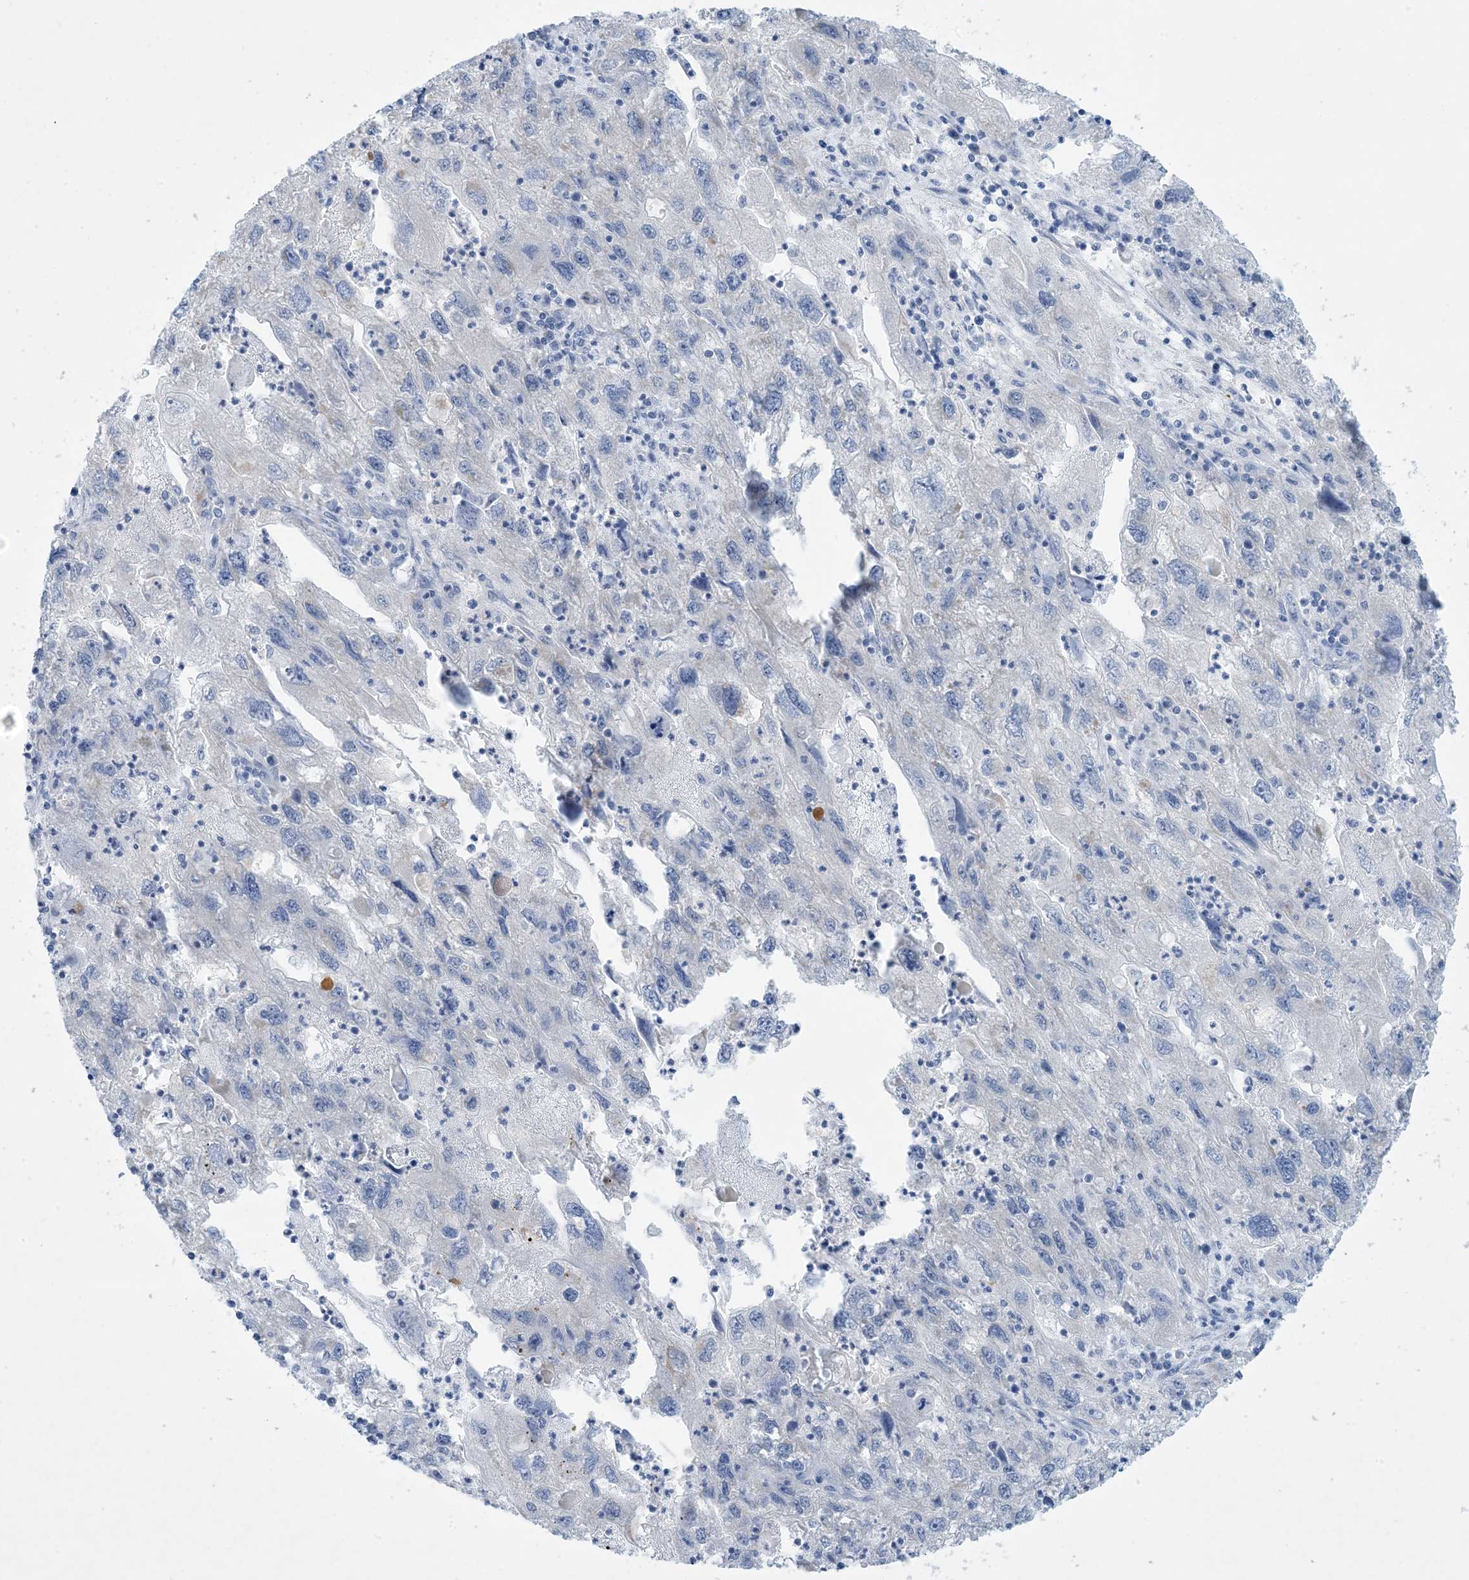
{"staining": {"intensity": "negative", "quantity": "none", "location": "none"}, "tissue": "endometrial cancer", "cell_type": "Tumor cells", "image_type": "cancer", "snomed": [{"axis": "morphology", "description": "Adenocarcinoma, NOS"}, {"axis": "topography", "description": "Endometrium"}], "caption": "Immunohistochemical staining of human endometrial adenocarcinoma demonstrates no significant positivity in tumor cells.", "gene": "MRPS18A", "patient": {"sex": "female", "age": 49}}